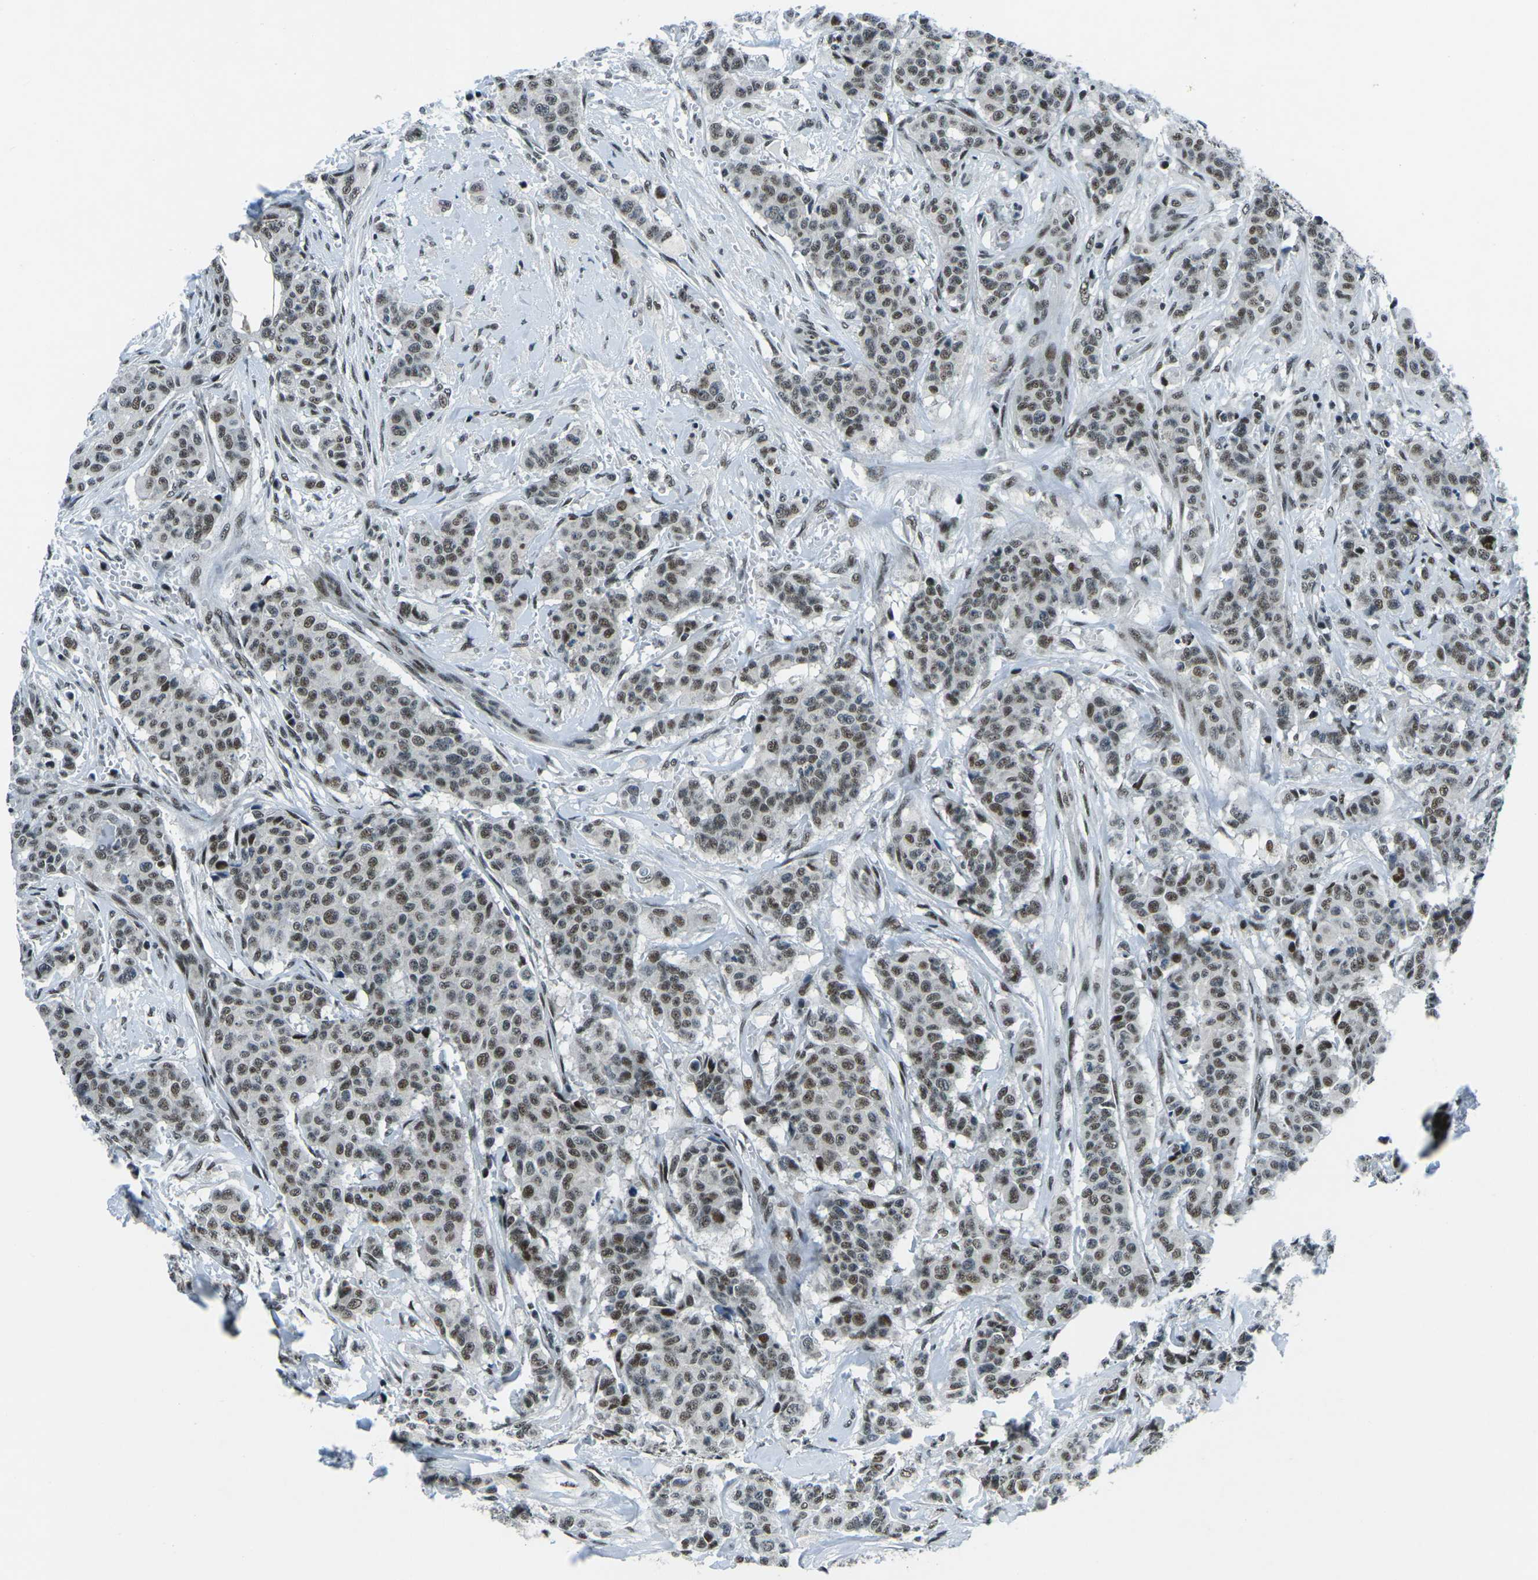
{"staining": {"intensity": "moderate", "quantity": ">75%", "location": "nuclear"}, "tissue": "breast cancer", "cell_type": "Tumor cells", "image_type": "cancer", "snomed": [{"axis": "morphology", "description": "Normal tissue, NOS"}, {"axis": "morphology", "description": "Duct carcinoma"}, {"axis": "topography", "description": "Breast"}], "caption": "An IHC image of tumor tissue is shown. Protein staining in brown highlights moderate nuclear positivity in infiltrating ductal carcinoma (breast) within tumor cells.", "gene": "RBL2", "patient": {"sex": "female", "age": 40}}